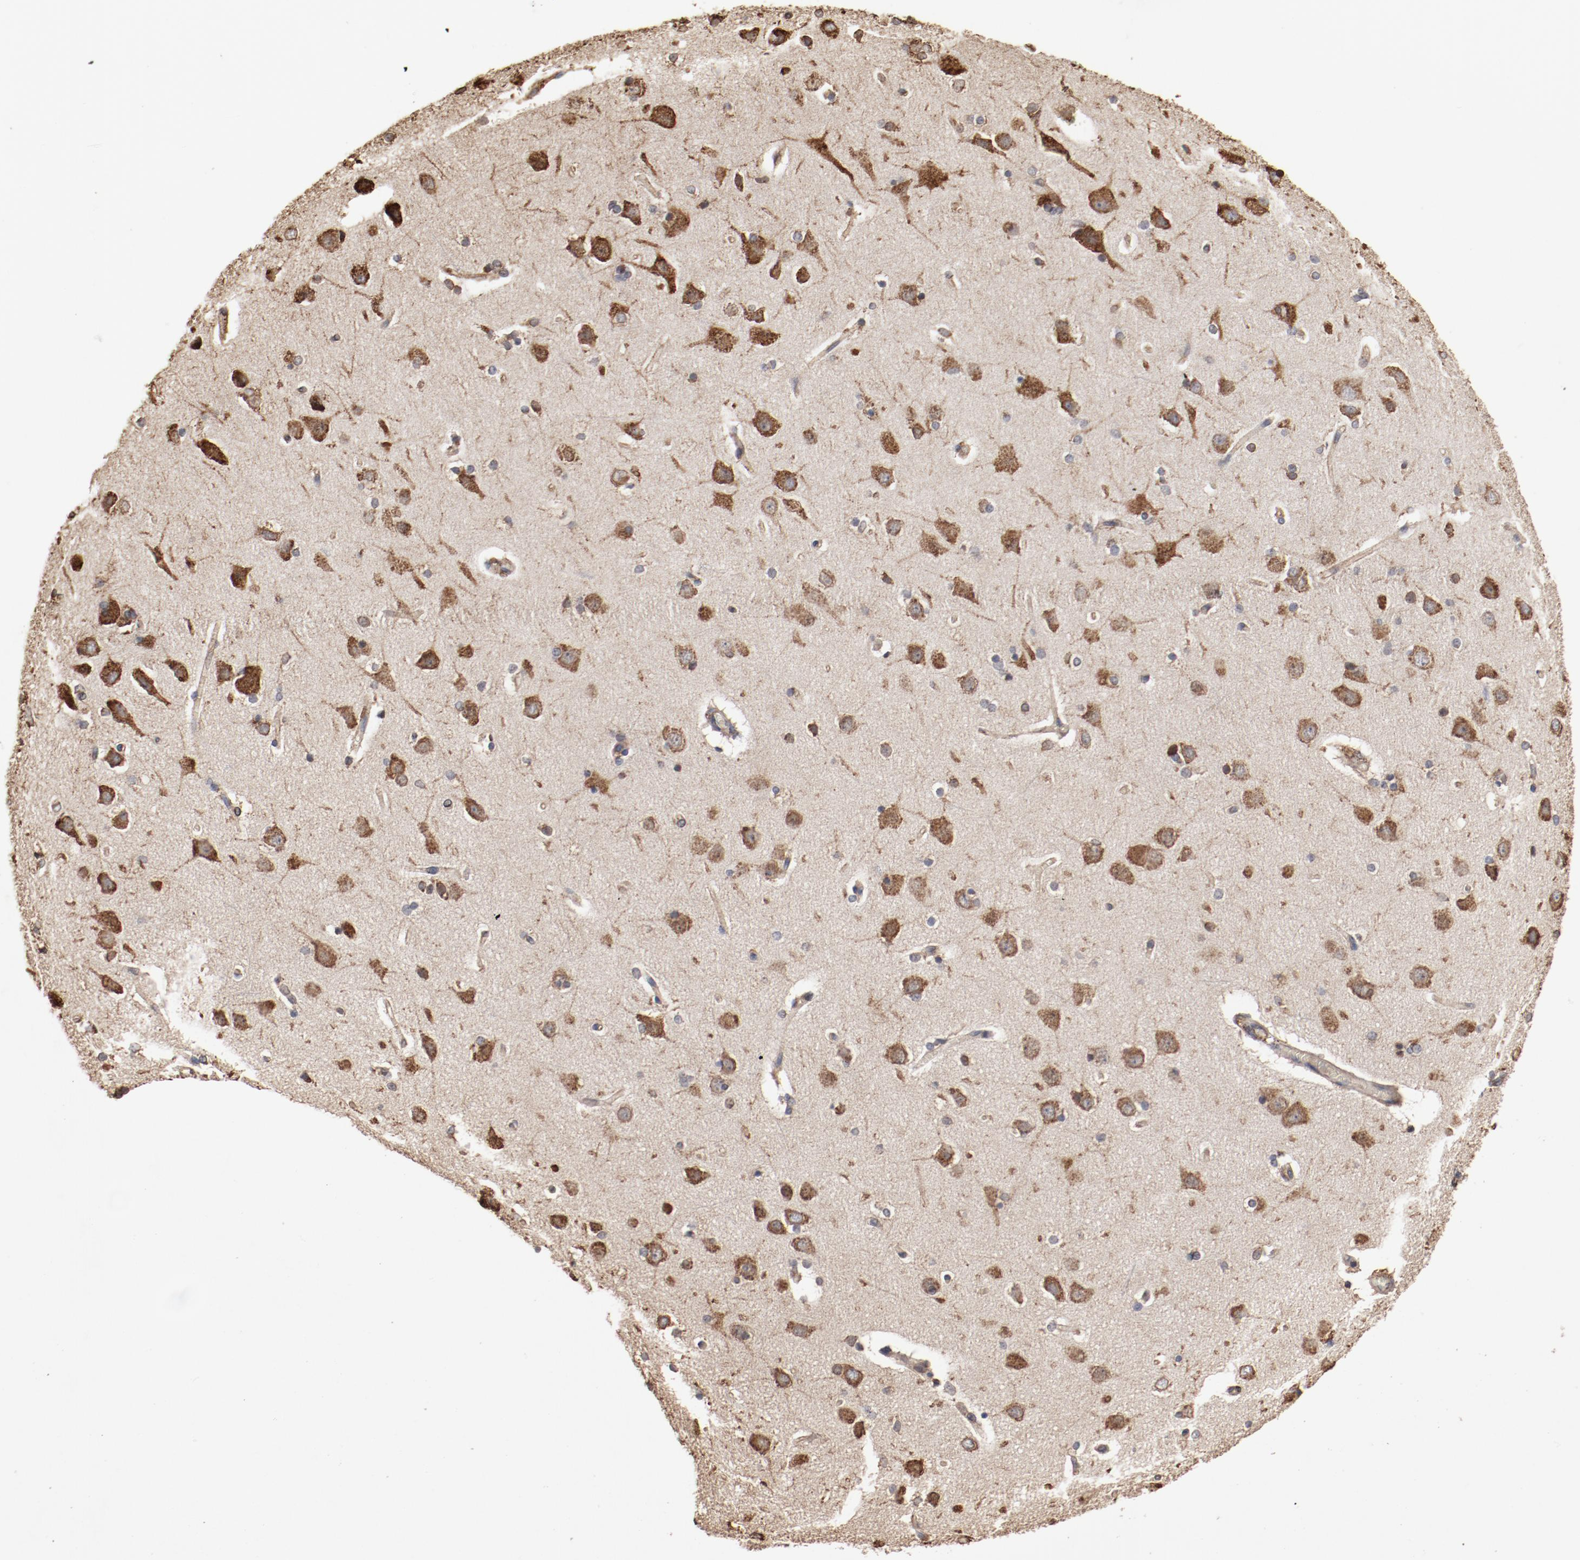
{"staining": {"intensity": "weak", "quantity": ">75%", "location": "cytoplasmic/membranous"}, "tissue": "cerebral cortex", "cell_type": "Endothelial cells", "image_type": "normal", "snomed": [{"axis": "morphology", "description": "Normal tissue, NOS"}, {"axis": "topography", "description": "Cerebral cortex"}], "caption": "This image reveals unremarkable cerebral cortex stained with immunohistochemistry to label a protein in brown. The cytoplasmic/membranous of endothelial cells show weak positivity for the protein. Nuclei are counter-stained blue.", "gene": "PDIA3", "patient": {"sex": "female", "age": 54}}